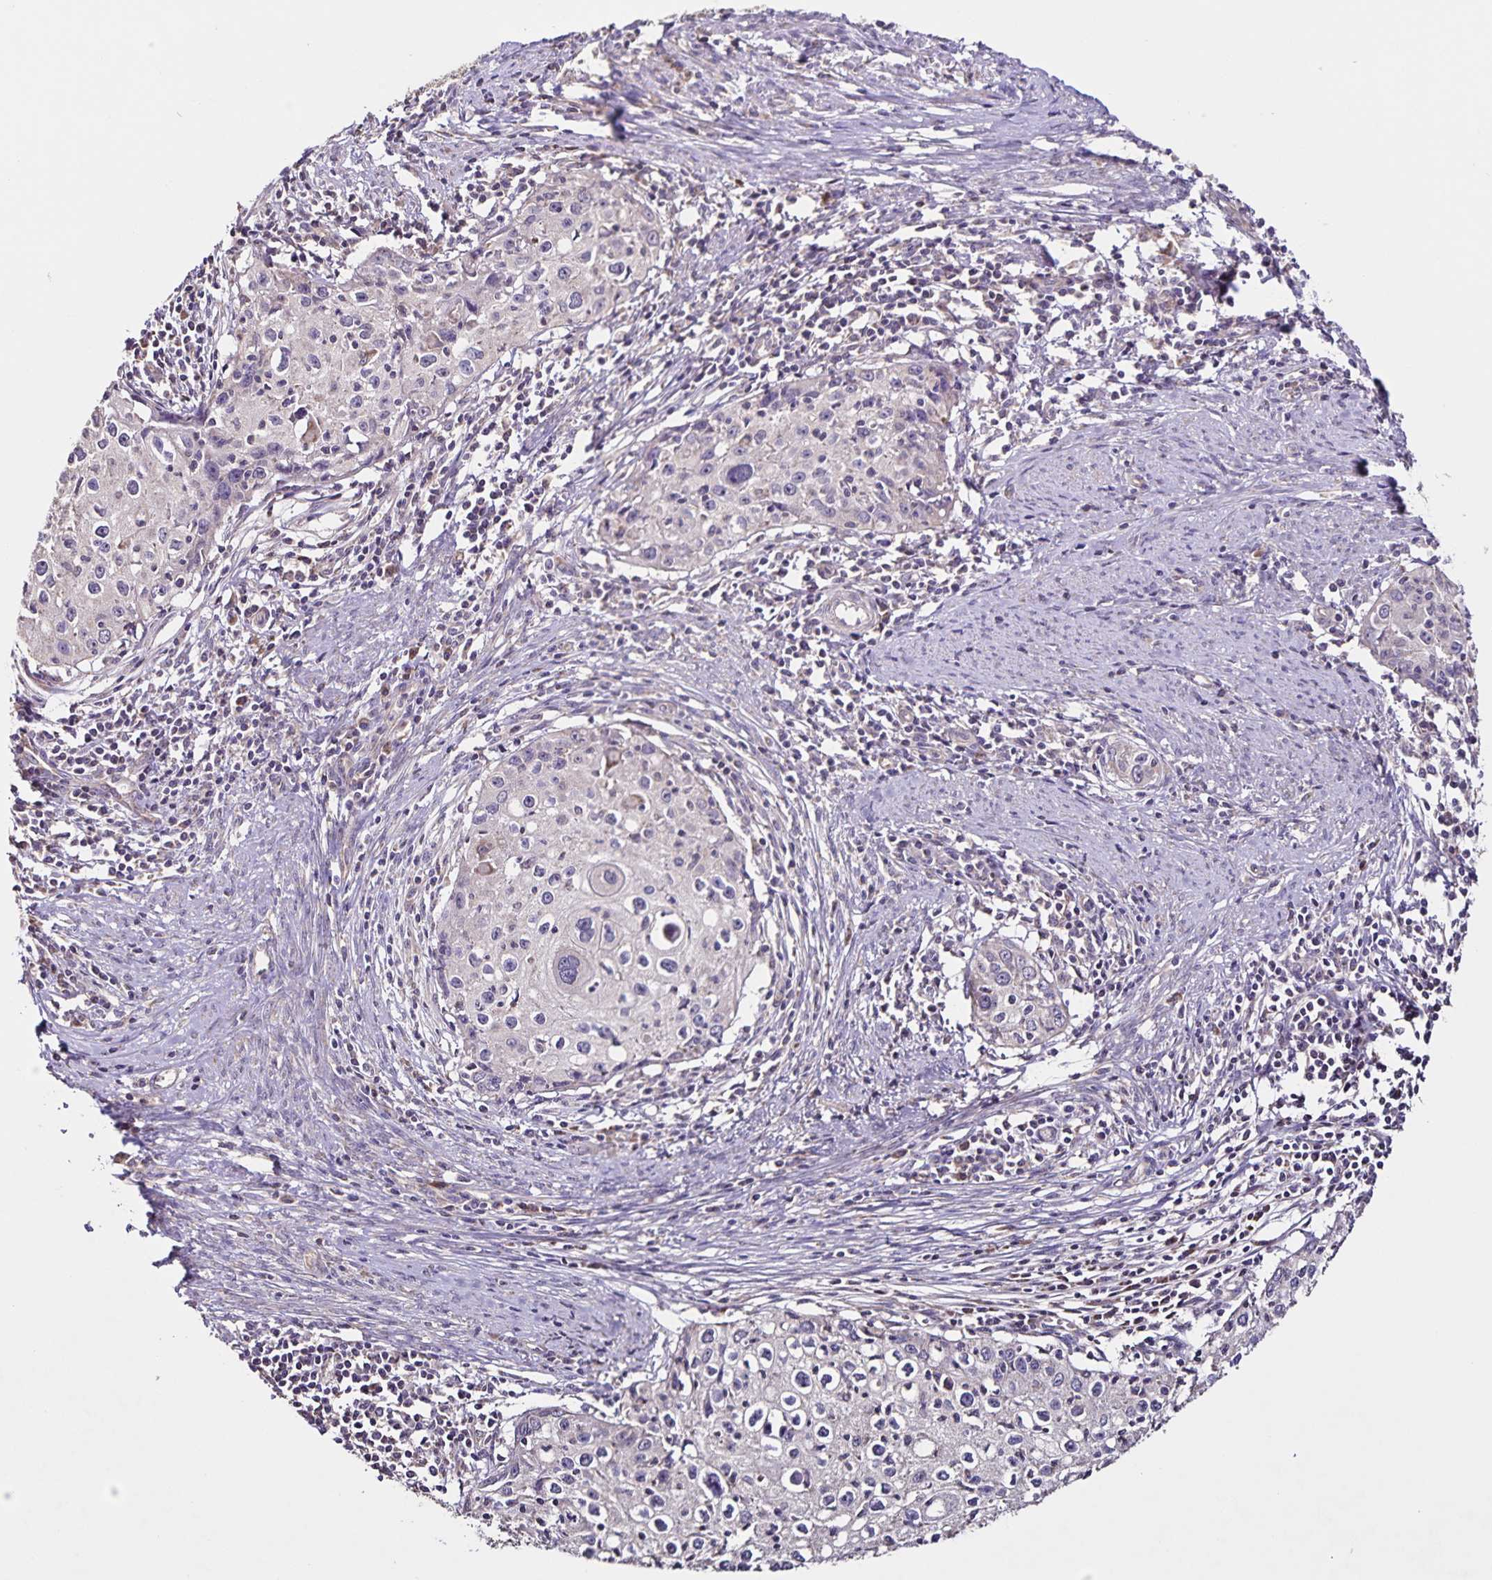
{"staining": {"intensity": "negative", "quantity": "none", "location": "none"}, "tissue": "cervical cancer", "cell_type": "Tumor cells", "image_type": "cancer", "snomed": [{"axis": "morphology", "description": "Squamous cell carcinoma, NOS"}, {"axis": "topography", "description": "Cervix"}], "caption": "The image reveals no significant expression in tumor cells of cervical cancer. The staining is performed using DAB (3,3'-diaminobenzidine) brown chromogen with nuclei counter-stained in using hematoxylin.", "gene": "MAN1A1", "patient": {"sex": "female", "age": 40}}